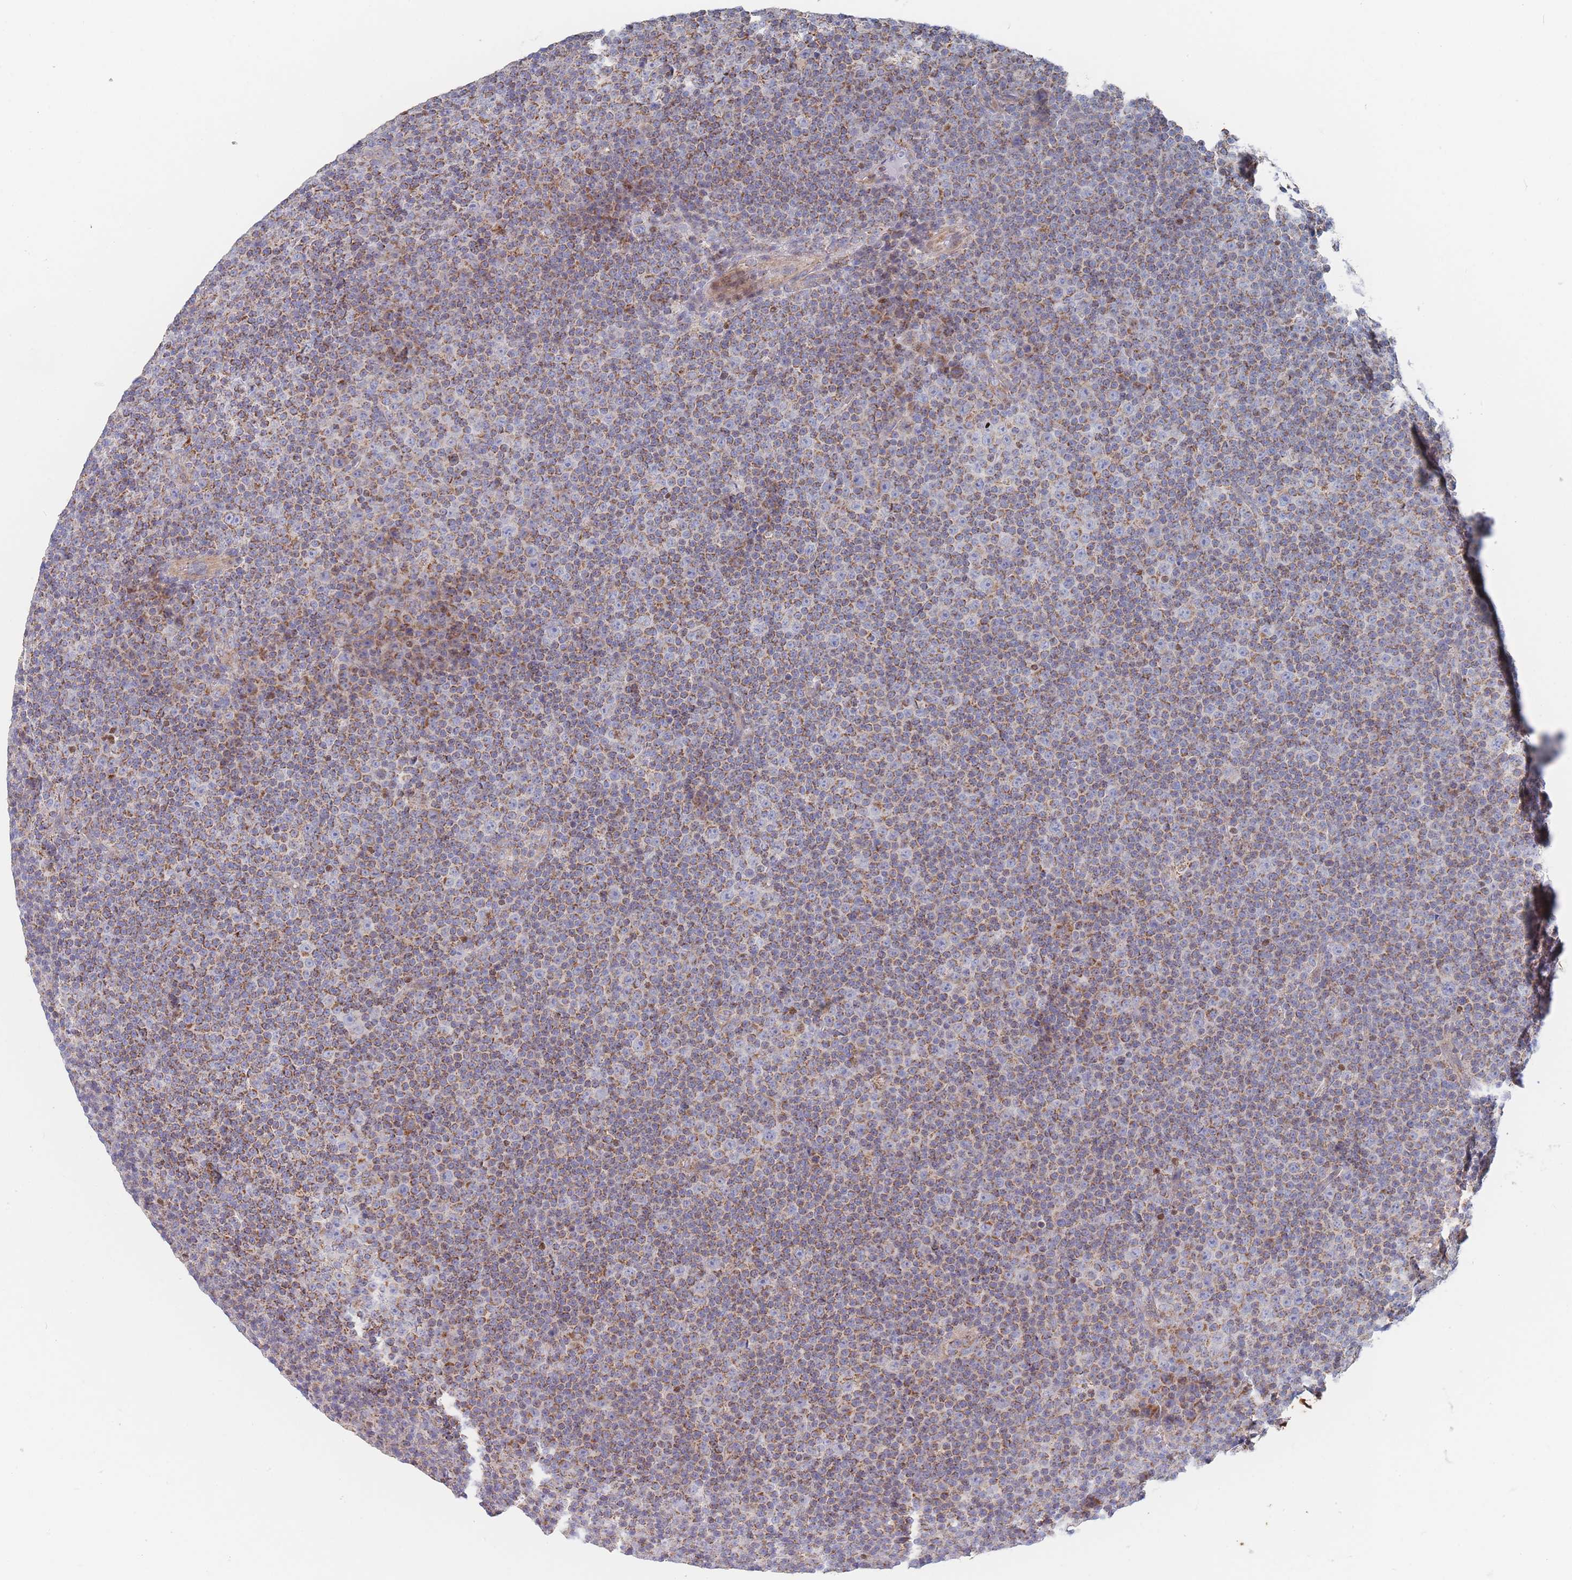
{"staining": {"intensity": "moderate", "quantity": ">75%", "location": "cytoplasmic/membranous"}, "tissue": "lymphoma", "cell_type": "Tumor cells", "image_type": "cancer", "snomed": [{"axis": "morphology", "description": "Malignant lymphoma, non-Hodgkin's type, Low grade"}, {"axis": "topography", "description": "Lymph node"}], "caption": "Tumor cells demonstrate medium levels of moderate cytoplasmic/membranous staining in approximately >75% of cells in lymphoma. The staining is performed using DAB (3,3'-diaminobenzidine) brown chromogen to label protein expression. The nuclei are counter-stained blue using hematoxylin.", "gene": "IKZF4", "patient": {"sex": "female", "age": 67}}